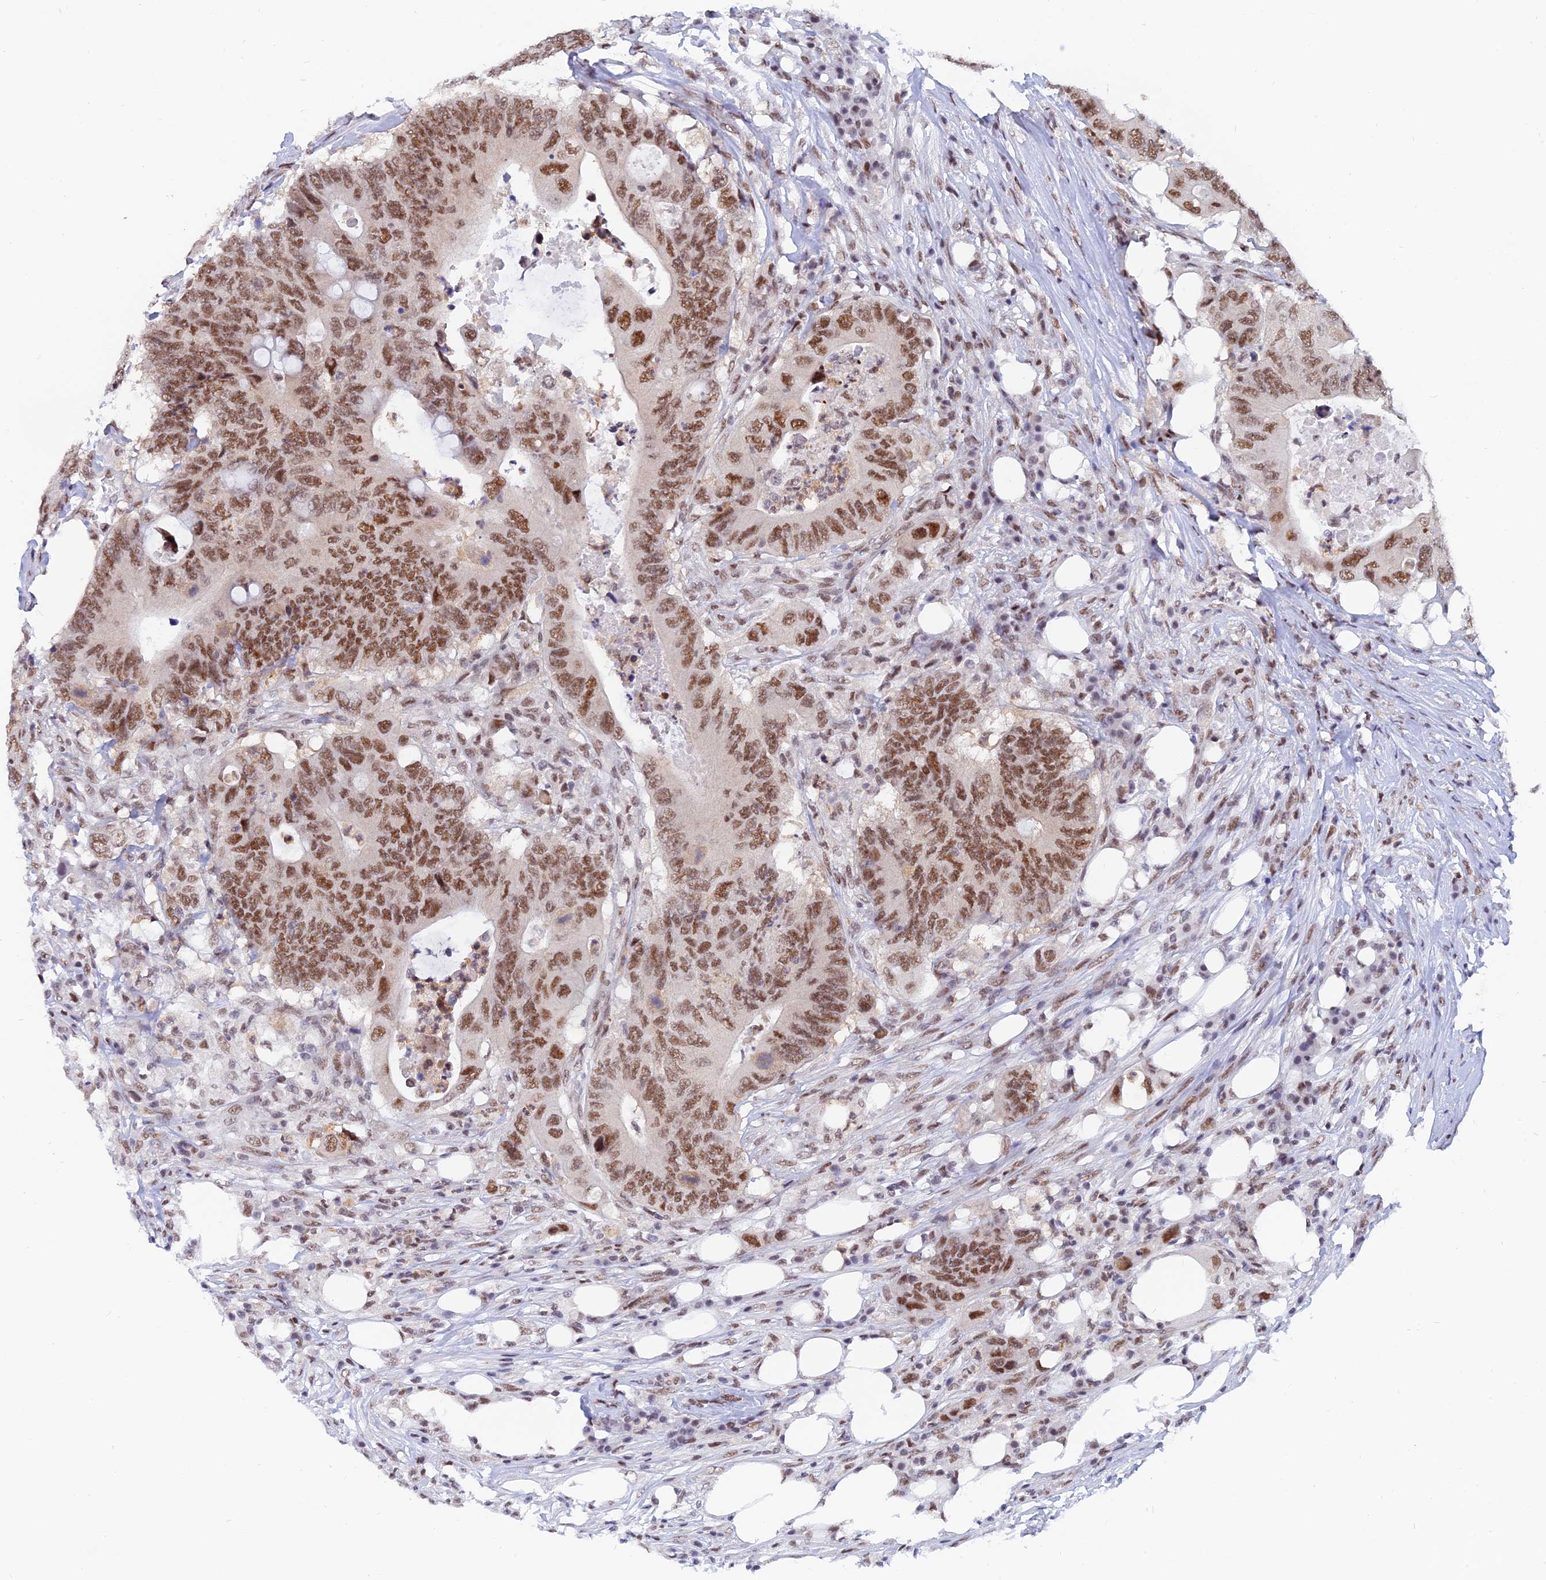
{"staining": {"intensity": "moderate", "quantity": ">75%", "location": "nuclear"}, "tissue": "colorectal cancer", "cell_type": "Tumor cells", "image_type": "cancer", "snomed": [{"axis": "morphology", "description": "Adenocarcinoma, NOS"}, {"axis": "topography", "description": "Colon"}], "caption": "Approximately >75% of tumor cells in human adenocarcinoma (colorectal) exhibit moderate nuclear protein expression as visualized by brown immunohistochemical staining.", "gene": "DPY30", "patient": {"sex": "male", "age": 71}}